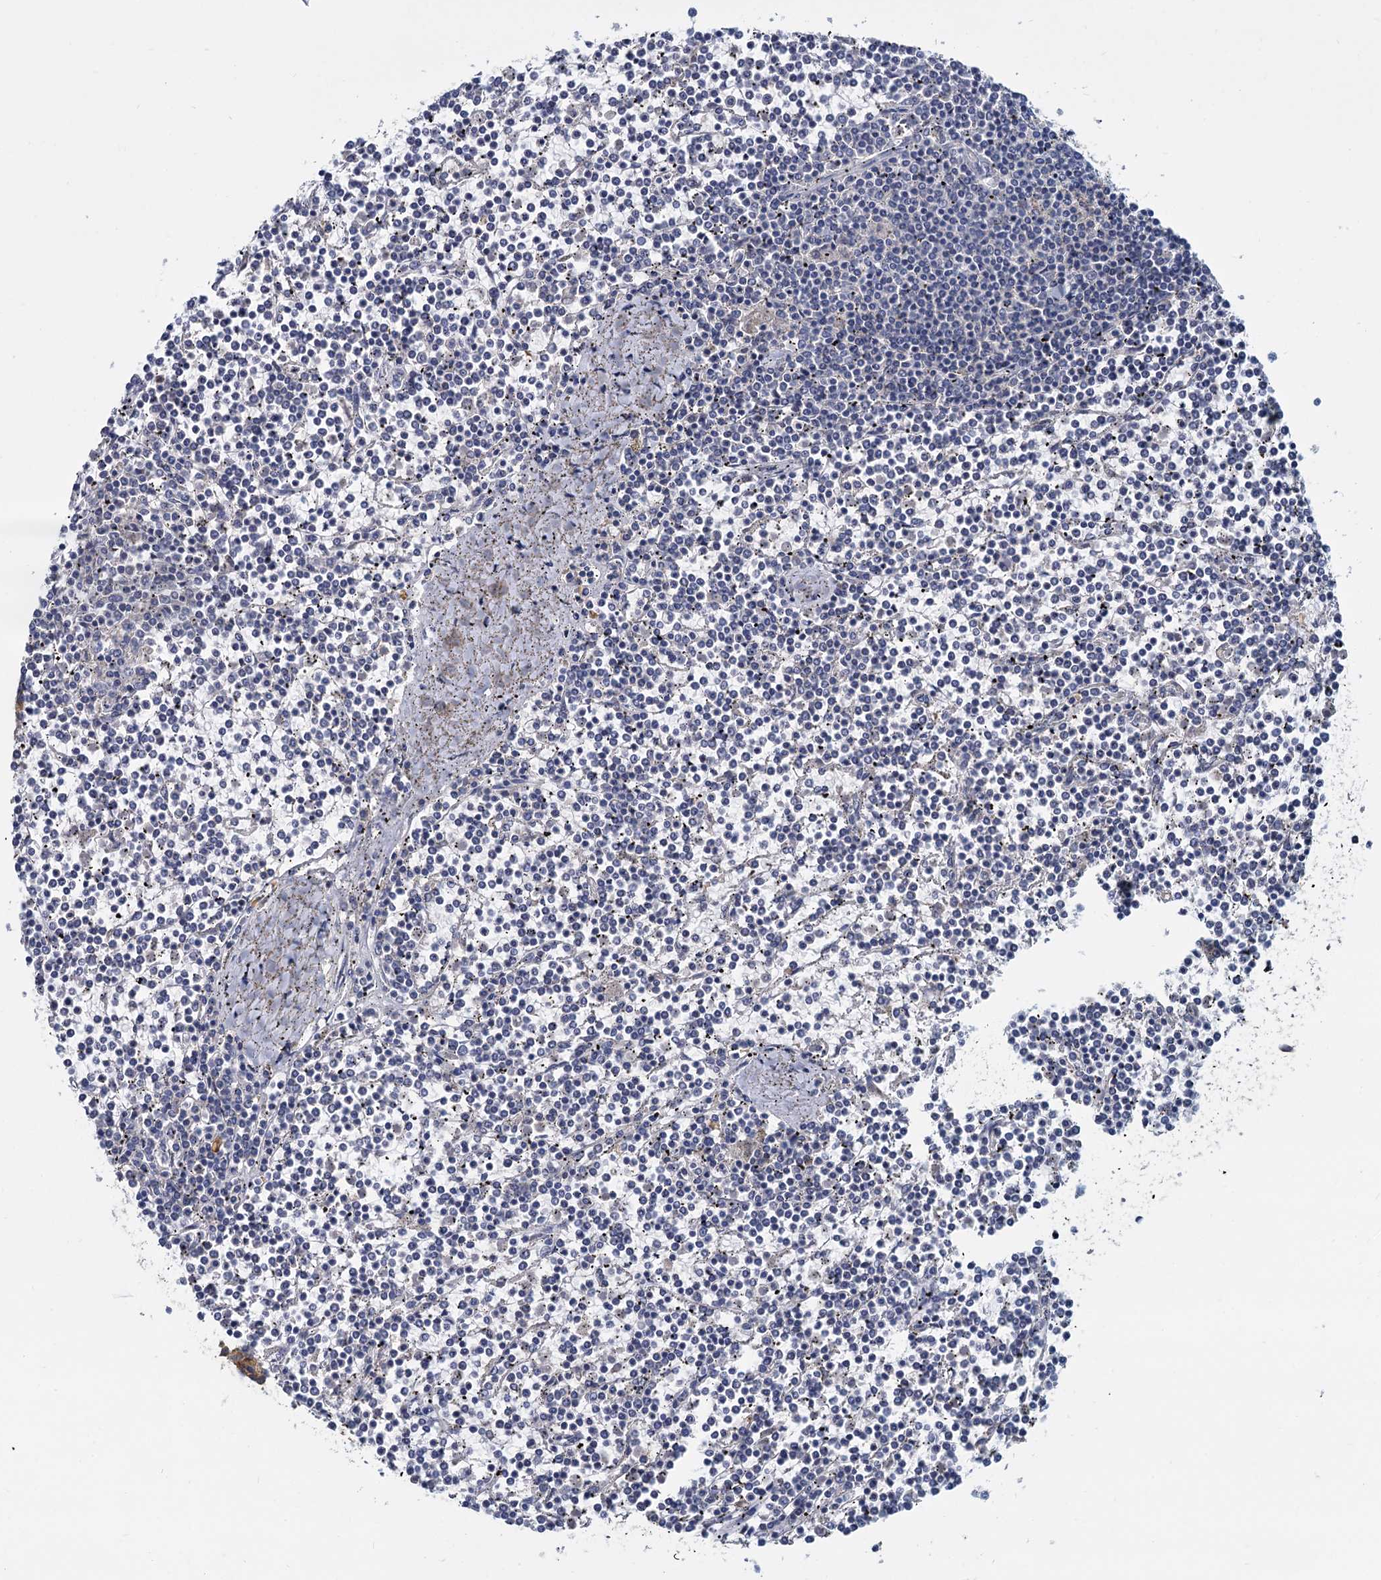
{"staining": {"intensity": "negative", "quantity": "none", "location": "none"}, "tissue": "lymphoma", "cell_type": "Tumor cells", "image_type": "cancer", "snomed": [{"axis": "morphology", "description": "Malignant lymphoma, non-Hodgkin's type, Low grade"}, {"axis": "topography", "description": "Spleen"}], "caption": "High magnification brightfield microscopy of lymphoma stained with DAB (3,3'-diaminobenzidine) (brown) and counterstained with hematoxylin (blue): tumor cells show no significant expression. (DAB IHC, high magnification).", "gene": "ACSM3", "patient": {"sex": "female", "age": 19}}